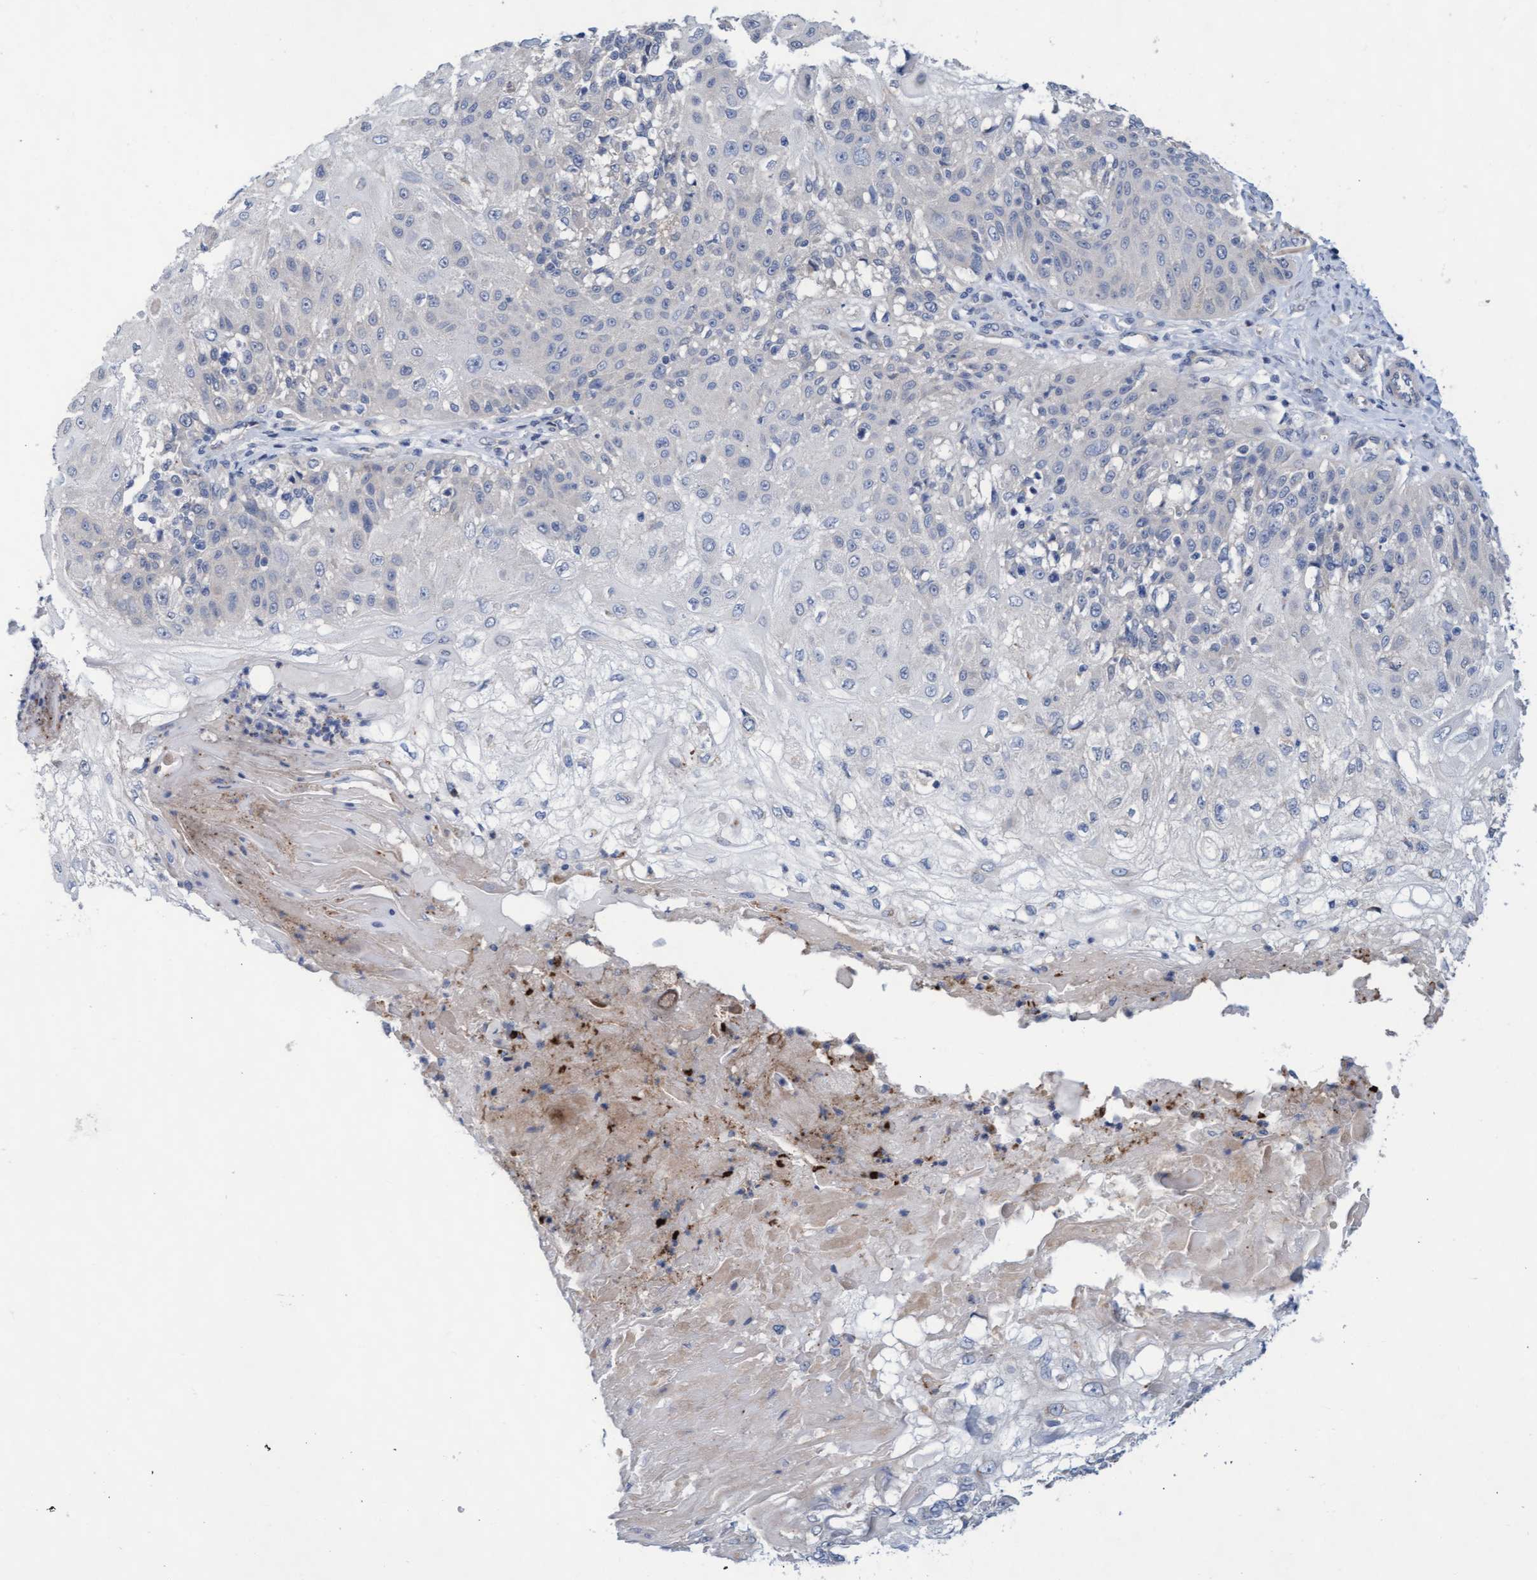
{"staining": {"intensity": "moderate", "quantity": "<25%", "location": "cytoplasmic/membranous"}, "tissue": "skin cancer", "cell_type": "Tumor cells", "image_type": "cancer", "snomed": [{"axis": "morphology", "description": "Normal tissue, NOS"}, {"axis": "morphology", "description": "Squamous cell carcinoma, NOS"}, {"axis": "topography", "description": "Skin"}], "caption": "Protein staining displays moderate cytoplasmic/membranous expression in about <25% of tumor cells in skin cancer (squamous cell carcinoma). Nuclei are stained in blue.", "gene": "ABCF2", "patient": {"sex": "female", "age": 83}}